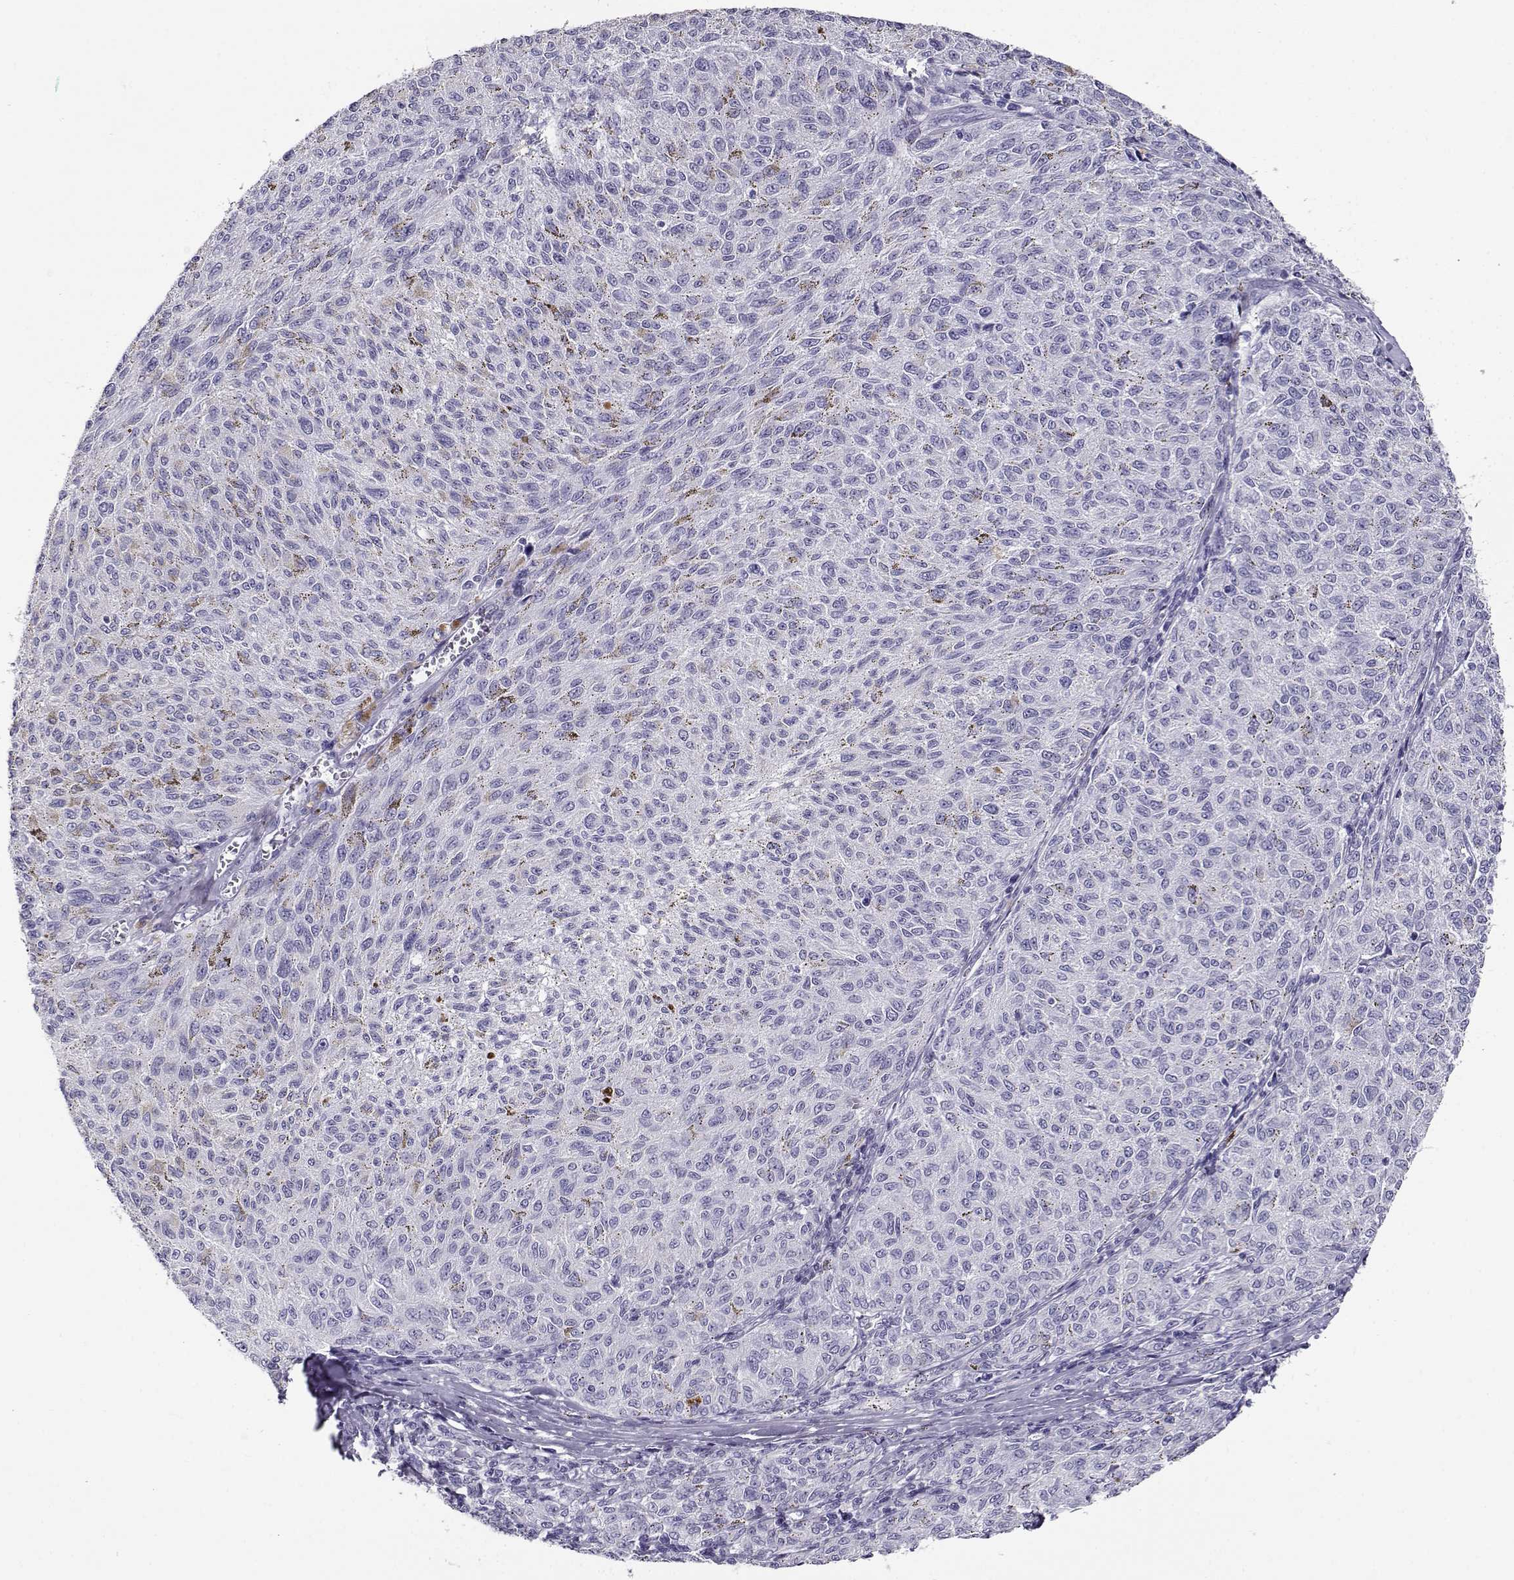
{"staining": {"intensity": "negative", "quantity": "none", "location": "none"}, "tissue": "melanoma", "cell_type": "Tumor cells", "image_type": "cancer", "snomed": [{"axis": "morphology", "description": "Malignant melanoma, NOS"}, {"axis": "topography", "description": "Skin"}], "caption": "The photomicrograph reveals no staining of tumor cells in melanoma.", "gene": "CABS1", "patient": {"sex": "female", "age": 72}}